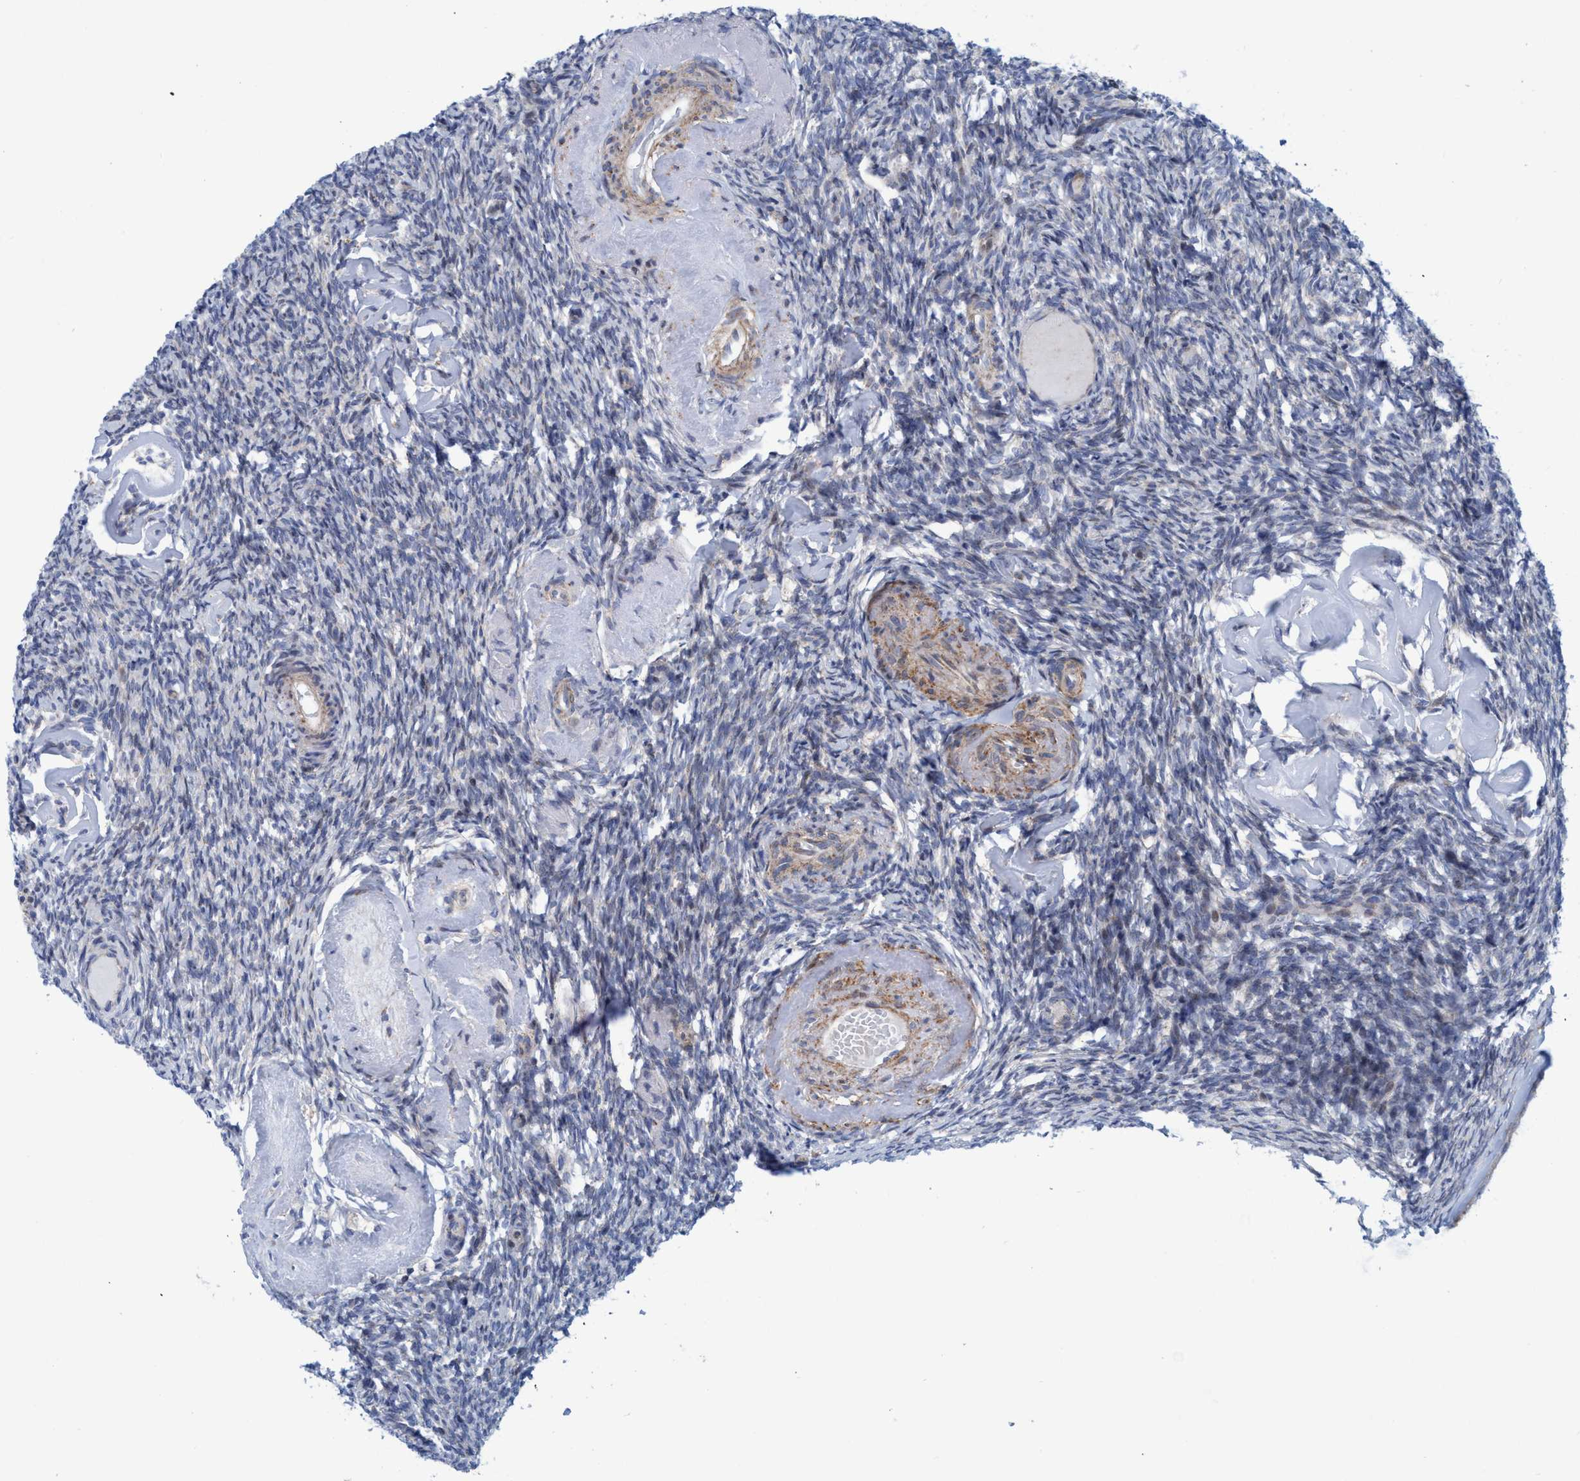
{"staining": {"intensity": "negative", "quantity": "none", "location": "none"}, "tissue": "ovary", "cell_type": "Follicle cells", "image_type": "normal", "snomed": [{"axis": "morphology", "description": "Normal tissue, NOS"}, {"axis": "topography", "description": "Ovary"}], "caption": "Photomicrograph shows no significant protein staining in follicle cells of unremarkable ovary.", "gene": "POLR1F", "patient": {"sex": "female", "age": 60}}